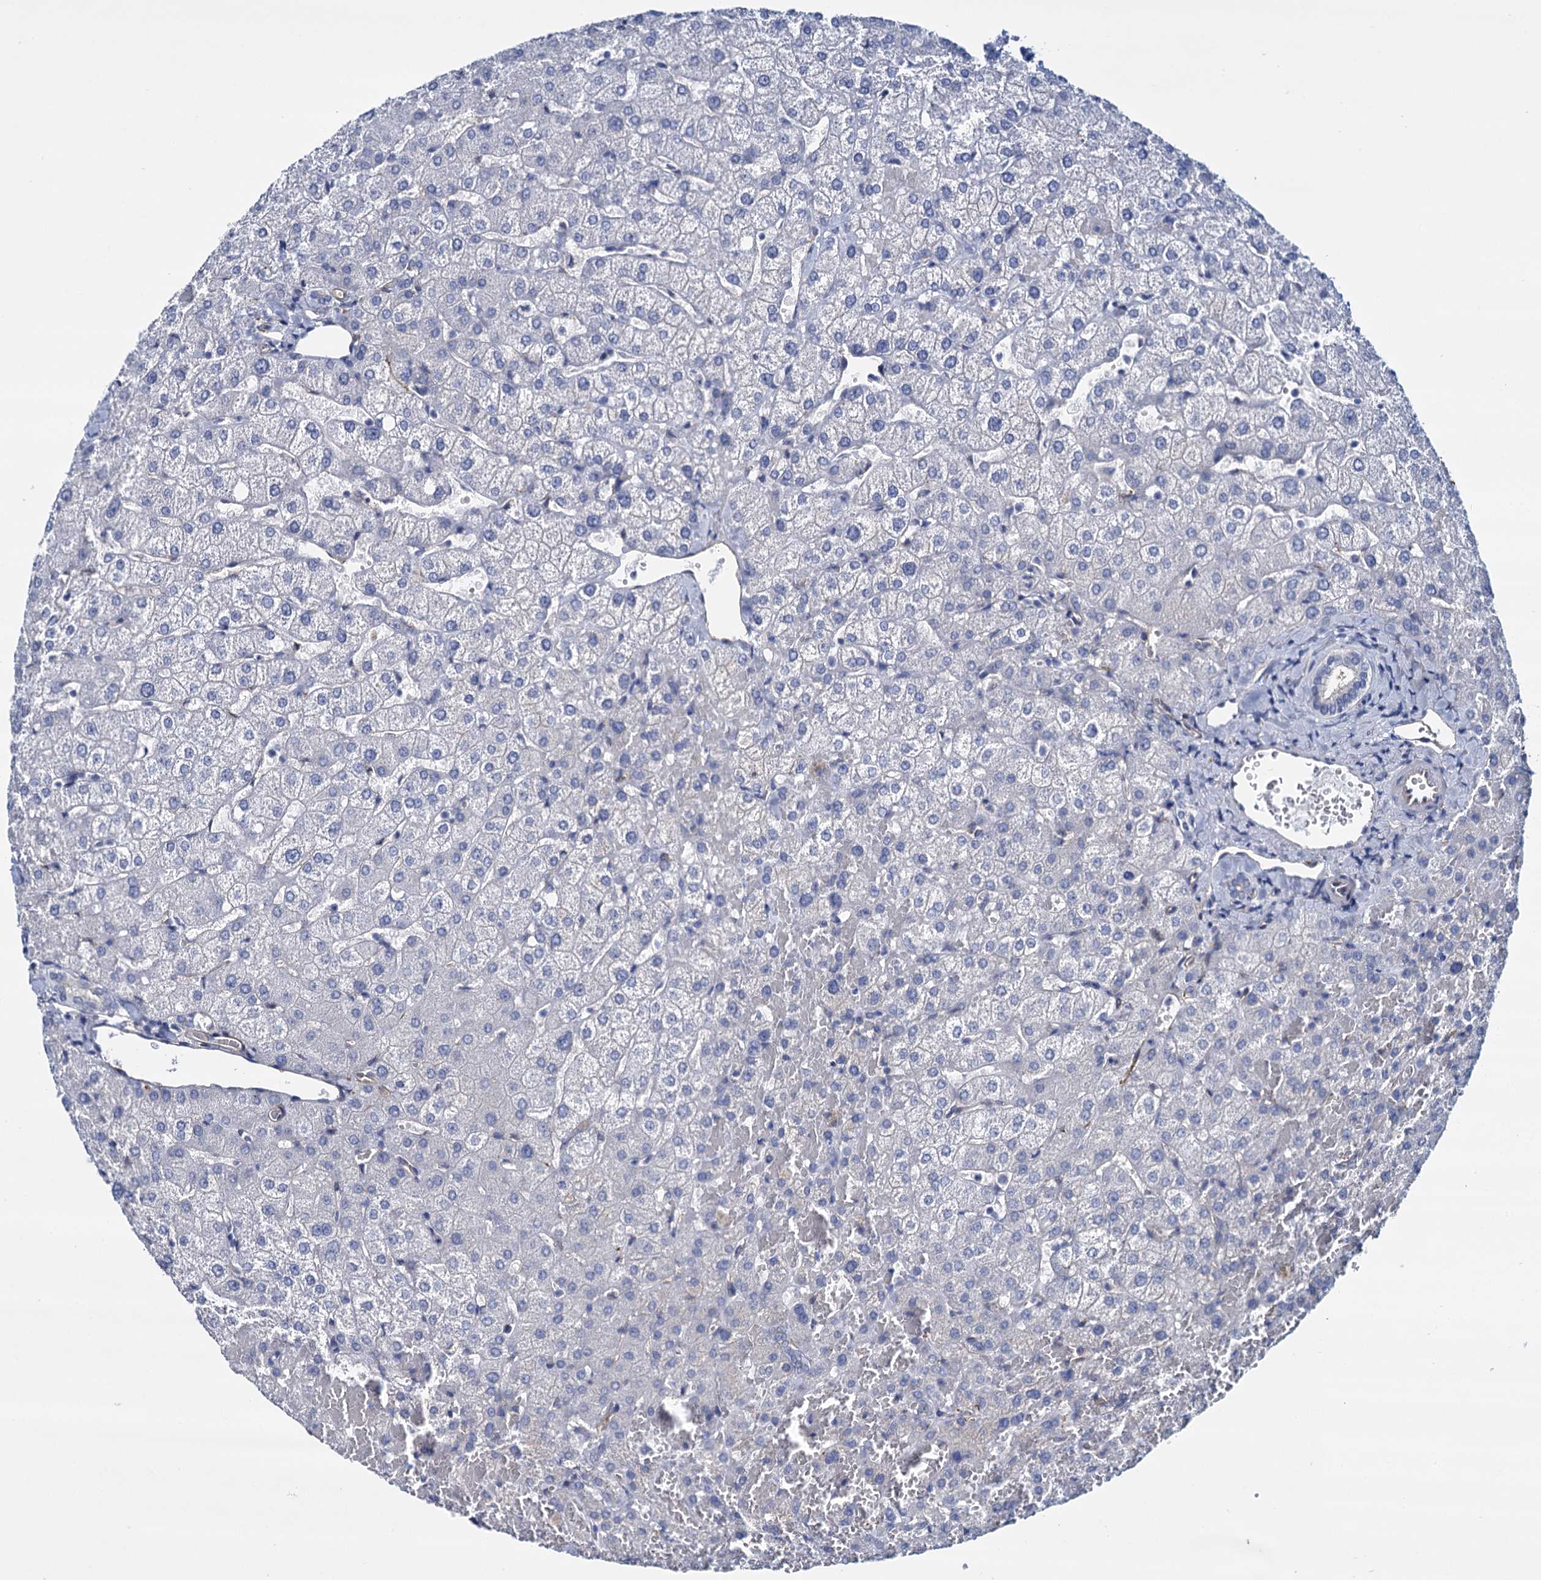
{"staining": {"intensity": "negative", "quantity": "none", "location": "none"}, "tissue": "liver", "cell_type": "Cholangiocytes", "image_type": "normal", "snomed": [{"axis": "morphology", "description": "Normal tissue, NOS"}, {"axis": "topography", "description": "Liver"}], "caption": "This is a micrograph of immunohistochemistry staining of benign liver, which shows no positivity in cholangiocytes. The staining was performed using DAB to visualize the protein expression in brown, while the nuclei were stained in blue with hematoxylin (Magnification: 20x).", "gene": "STXBP1", "patient": {"sex": "female", "age": 54}}